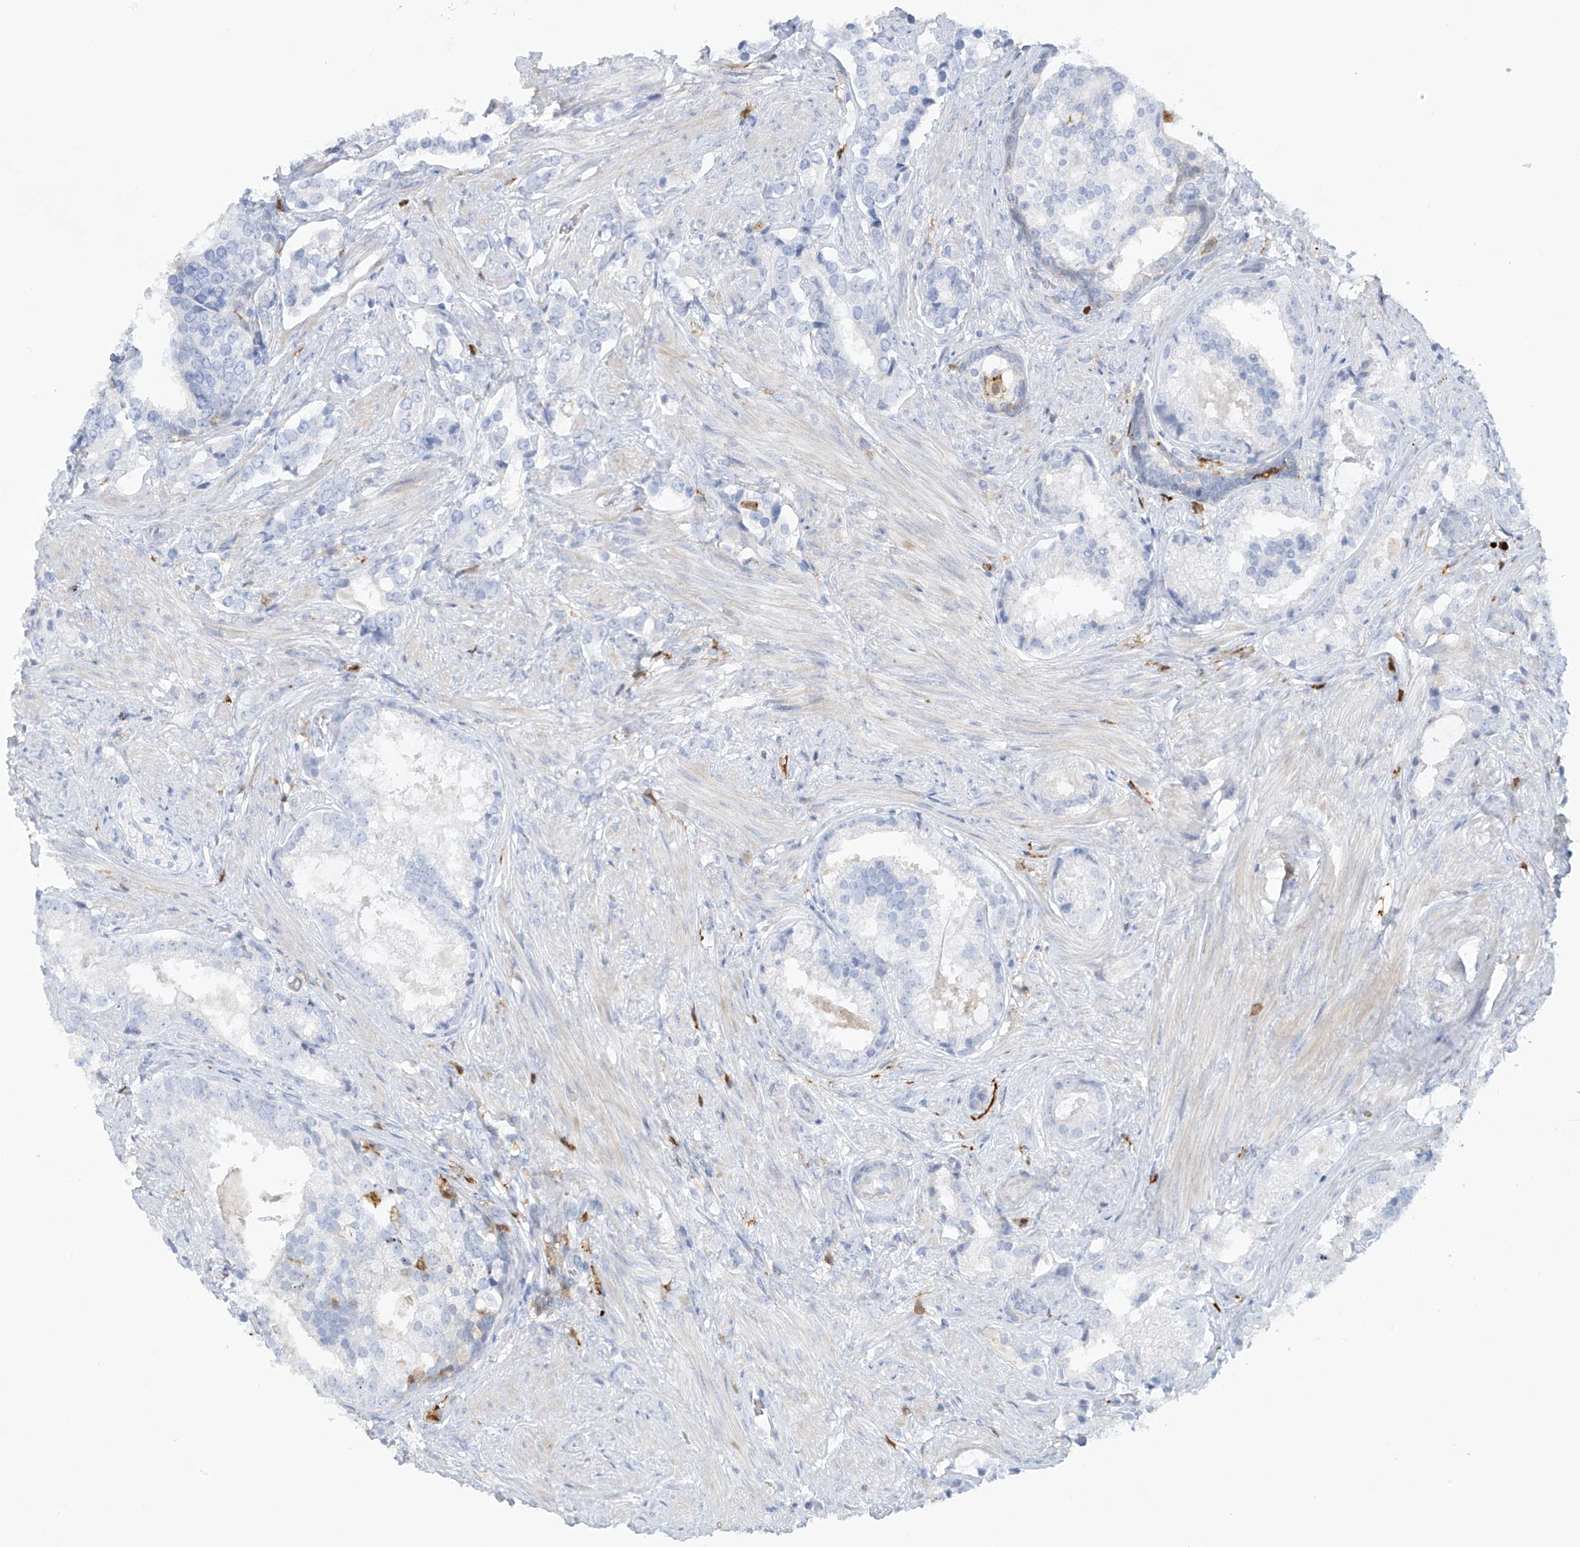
{"staining": {"intensity": "negative", "quantity": "none", "location": "none"}, "tissue": "prostate cancer", "cell_type": "Tumor cells", "image_type": "cancer", "snomed": [{"axis": "morphology", "description": "Adenocarcinoma, High grade"}, {"axis": "topography", "description": "Prostate"}], "caption": "There is no significant staining in tumor cells of prostate cancer.", "gene": "TRMT2B", "patient": {"sex": "male", "age": 58}}